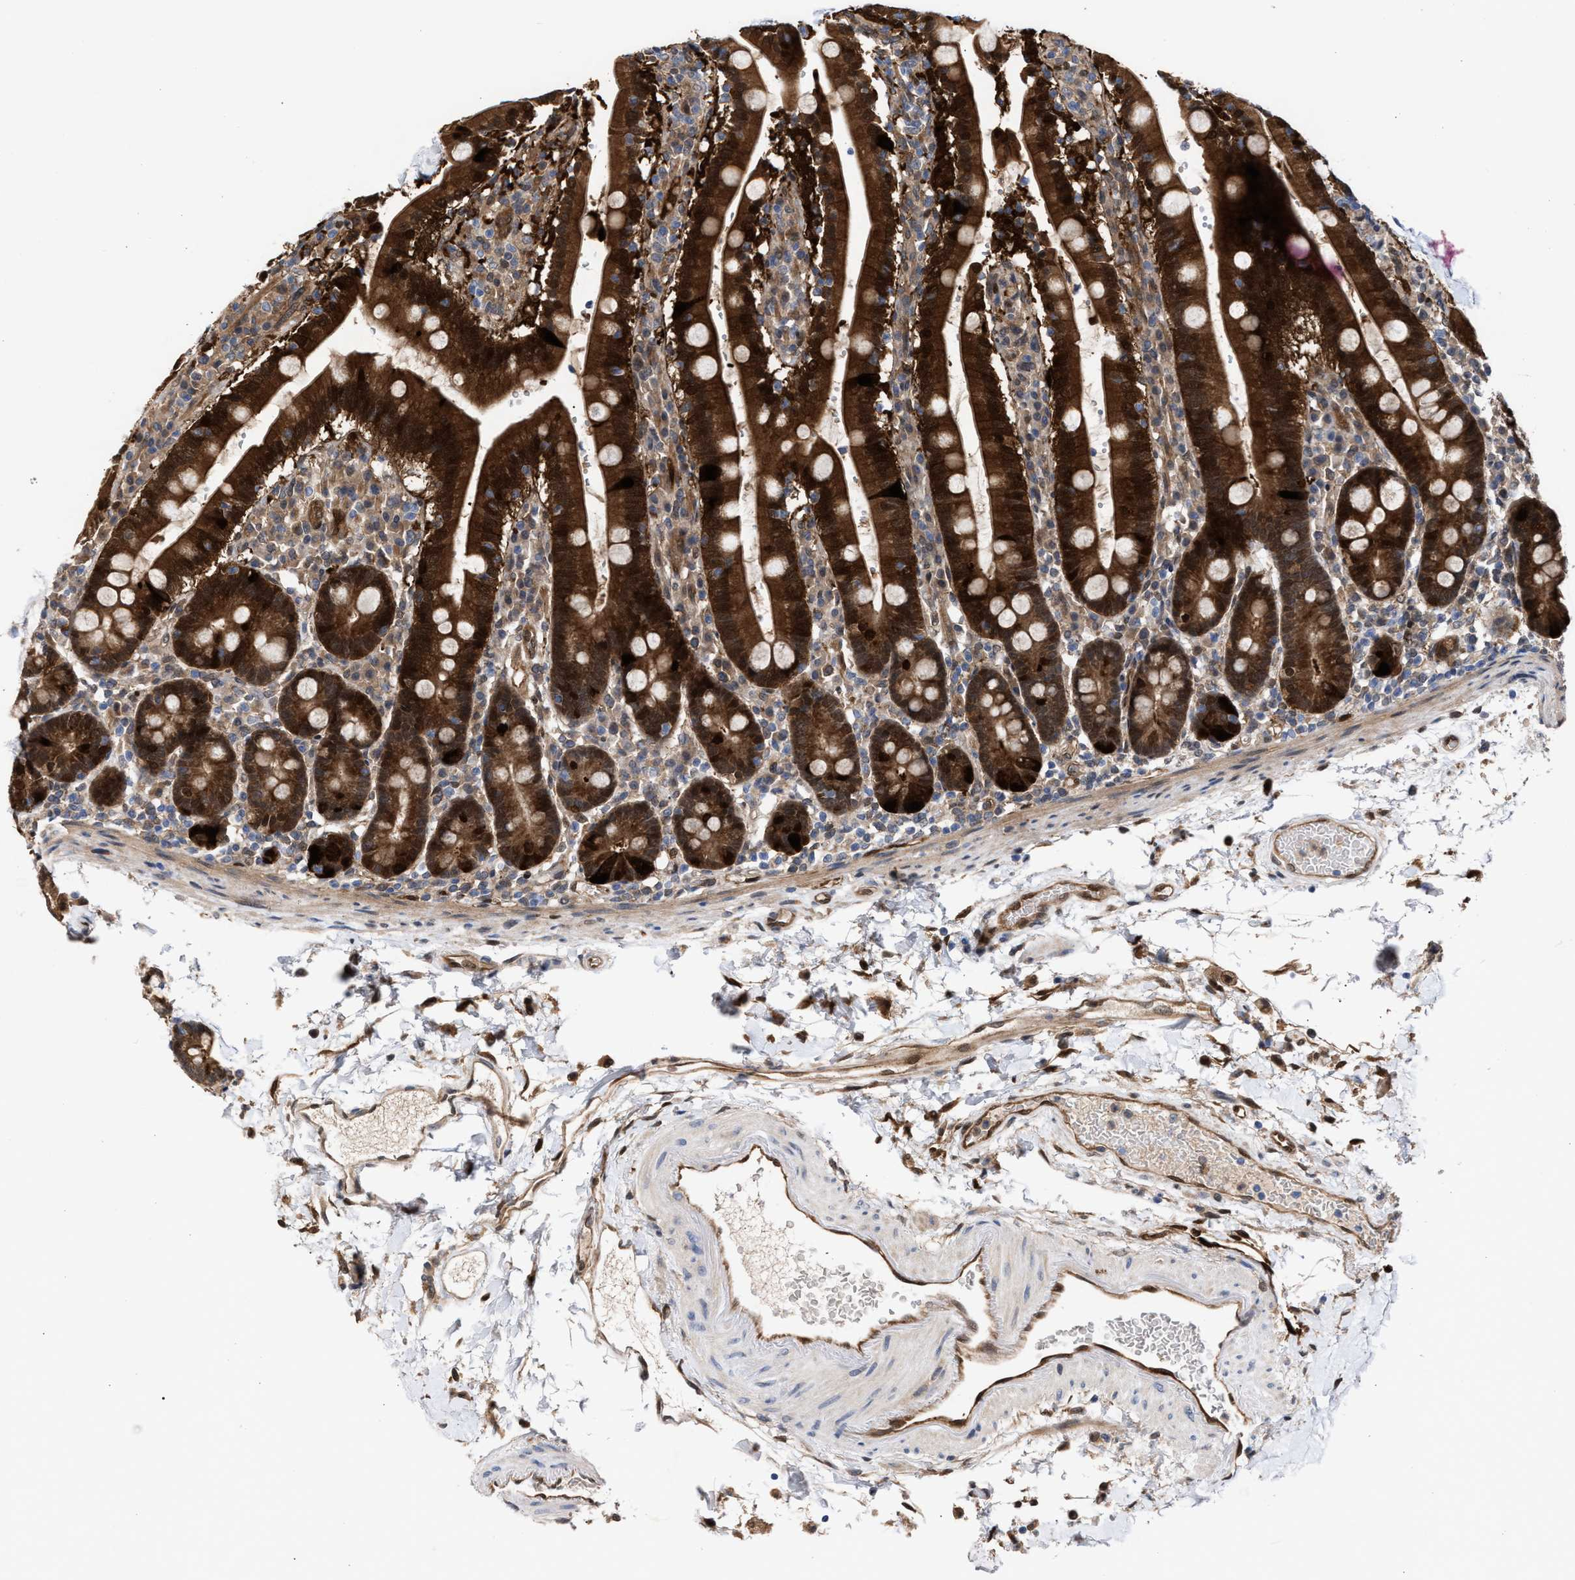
{"staining": {"intensity": "strong", "quantity": ">75%", "location": "cytoplasmic/membranous"}, "tissue": "duodenum", "cell_type": "Glandular cells", "image_type": "normal", "snomed": [{"axis": "morphology", "description": "Normal tissue, NOS"}, {"axis": "topography", "description": "Small intestine, NOS"}], "caption": "Unremarkable duodenum was stained to show a protein in brown. There is high levels of strong cytoplasmic/membranous expression in approximately >75% of glandular cells.", "gene": "TP53I3", "patient": {"sex": "female", "age": 71}}